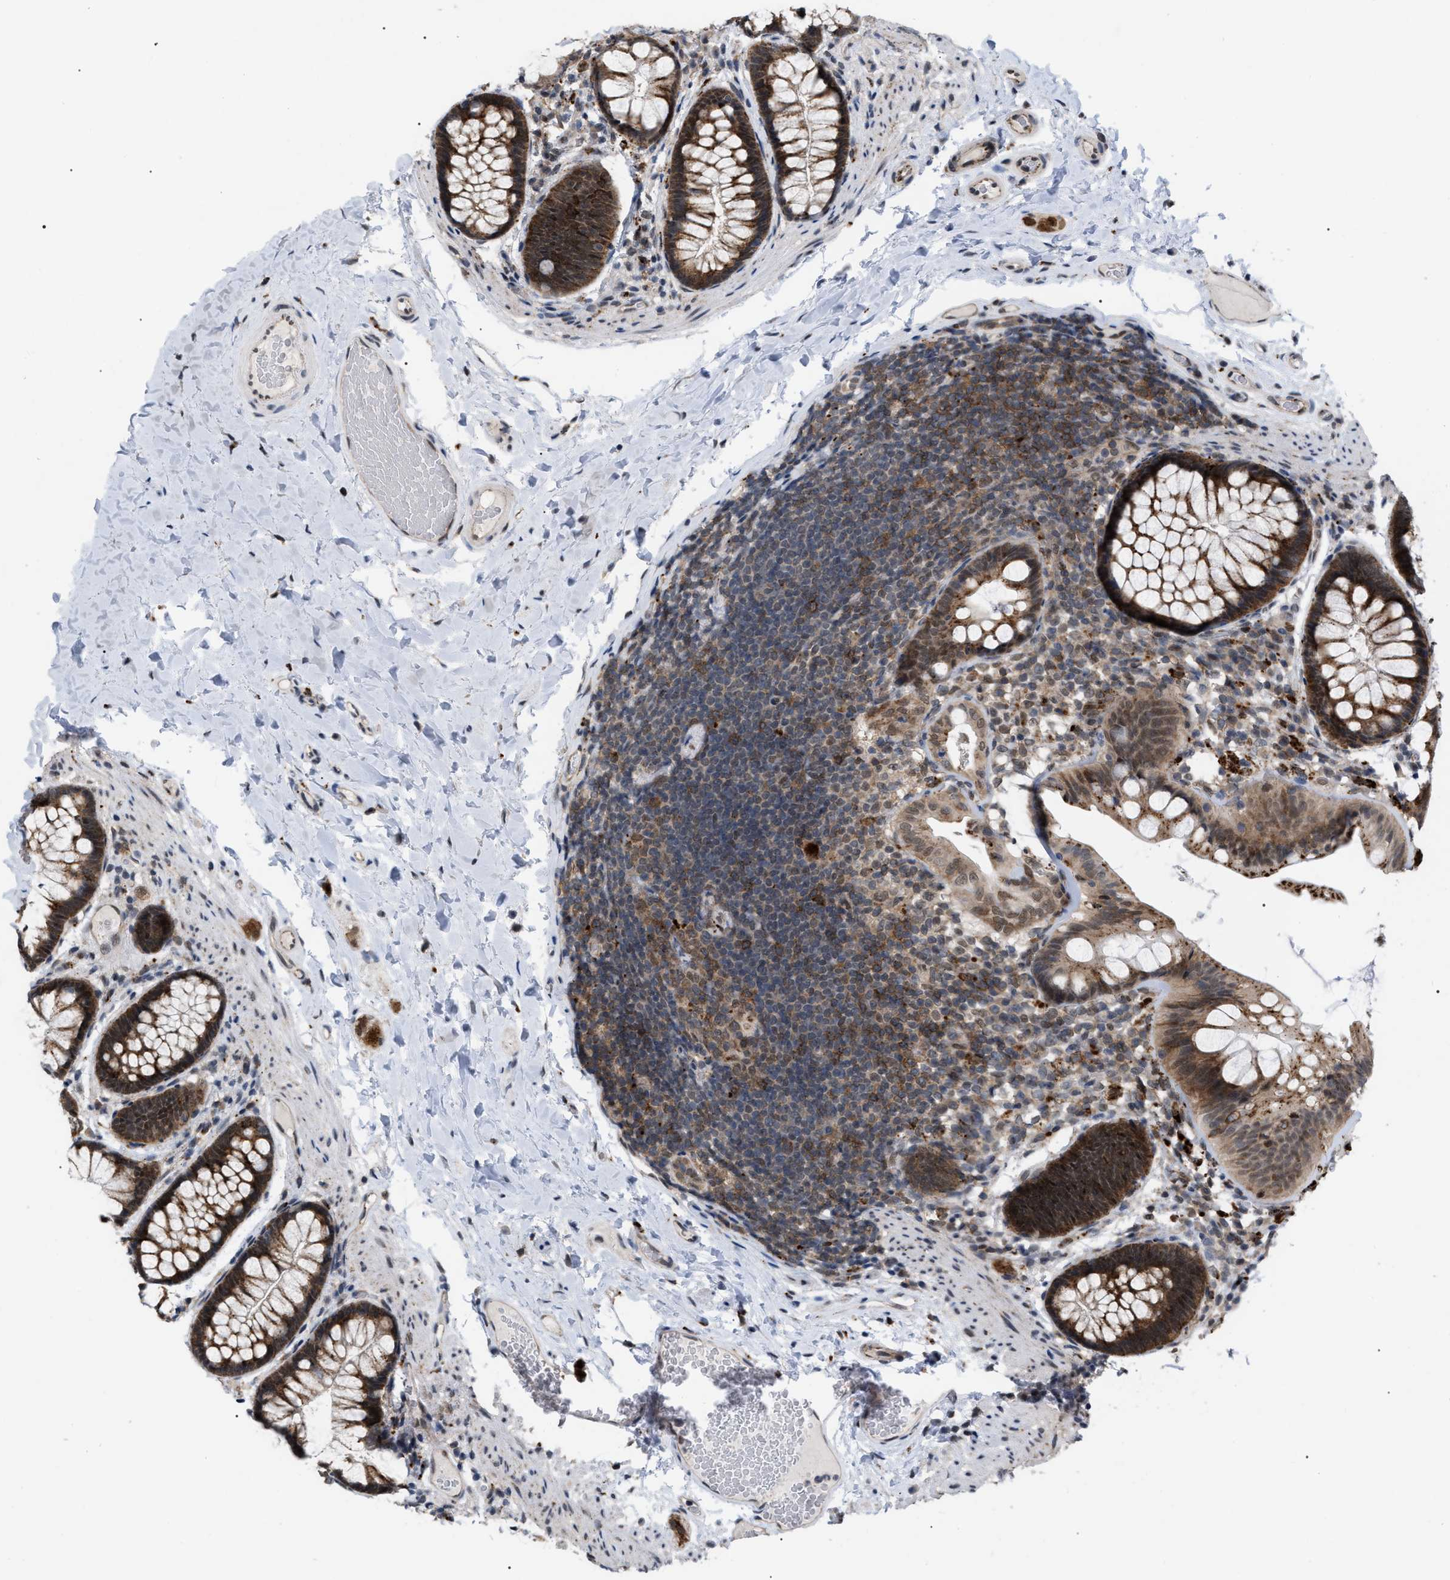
{"staining": {"intensity": "moderate", "quantity": ">75%", "location": "cytoplasmic/membranous"}, "tissue": "colon", "cell_type": "Endothelial cells", "image_type": "normal", "snomed": [{"axis": "morphology", "description": "Normal tissue, NOS"}, {"axis": "topography", "description": "Colon"}], "caption": "This image reveals benign colon stained with immunohistochemistry (IHC) to label a protein in brown. The cytoplasmic/membranous of endothelial cells show moderate positivity for the protein. Nuclei are counter-stained blue.", "gene": "UPF1", "patient": {"sex": "female", "age": 56}}